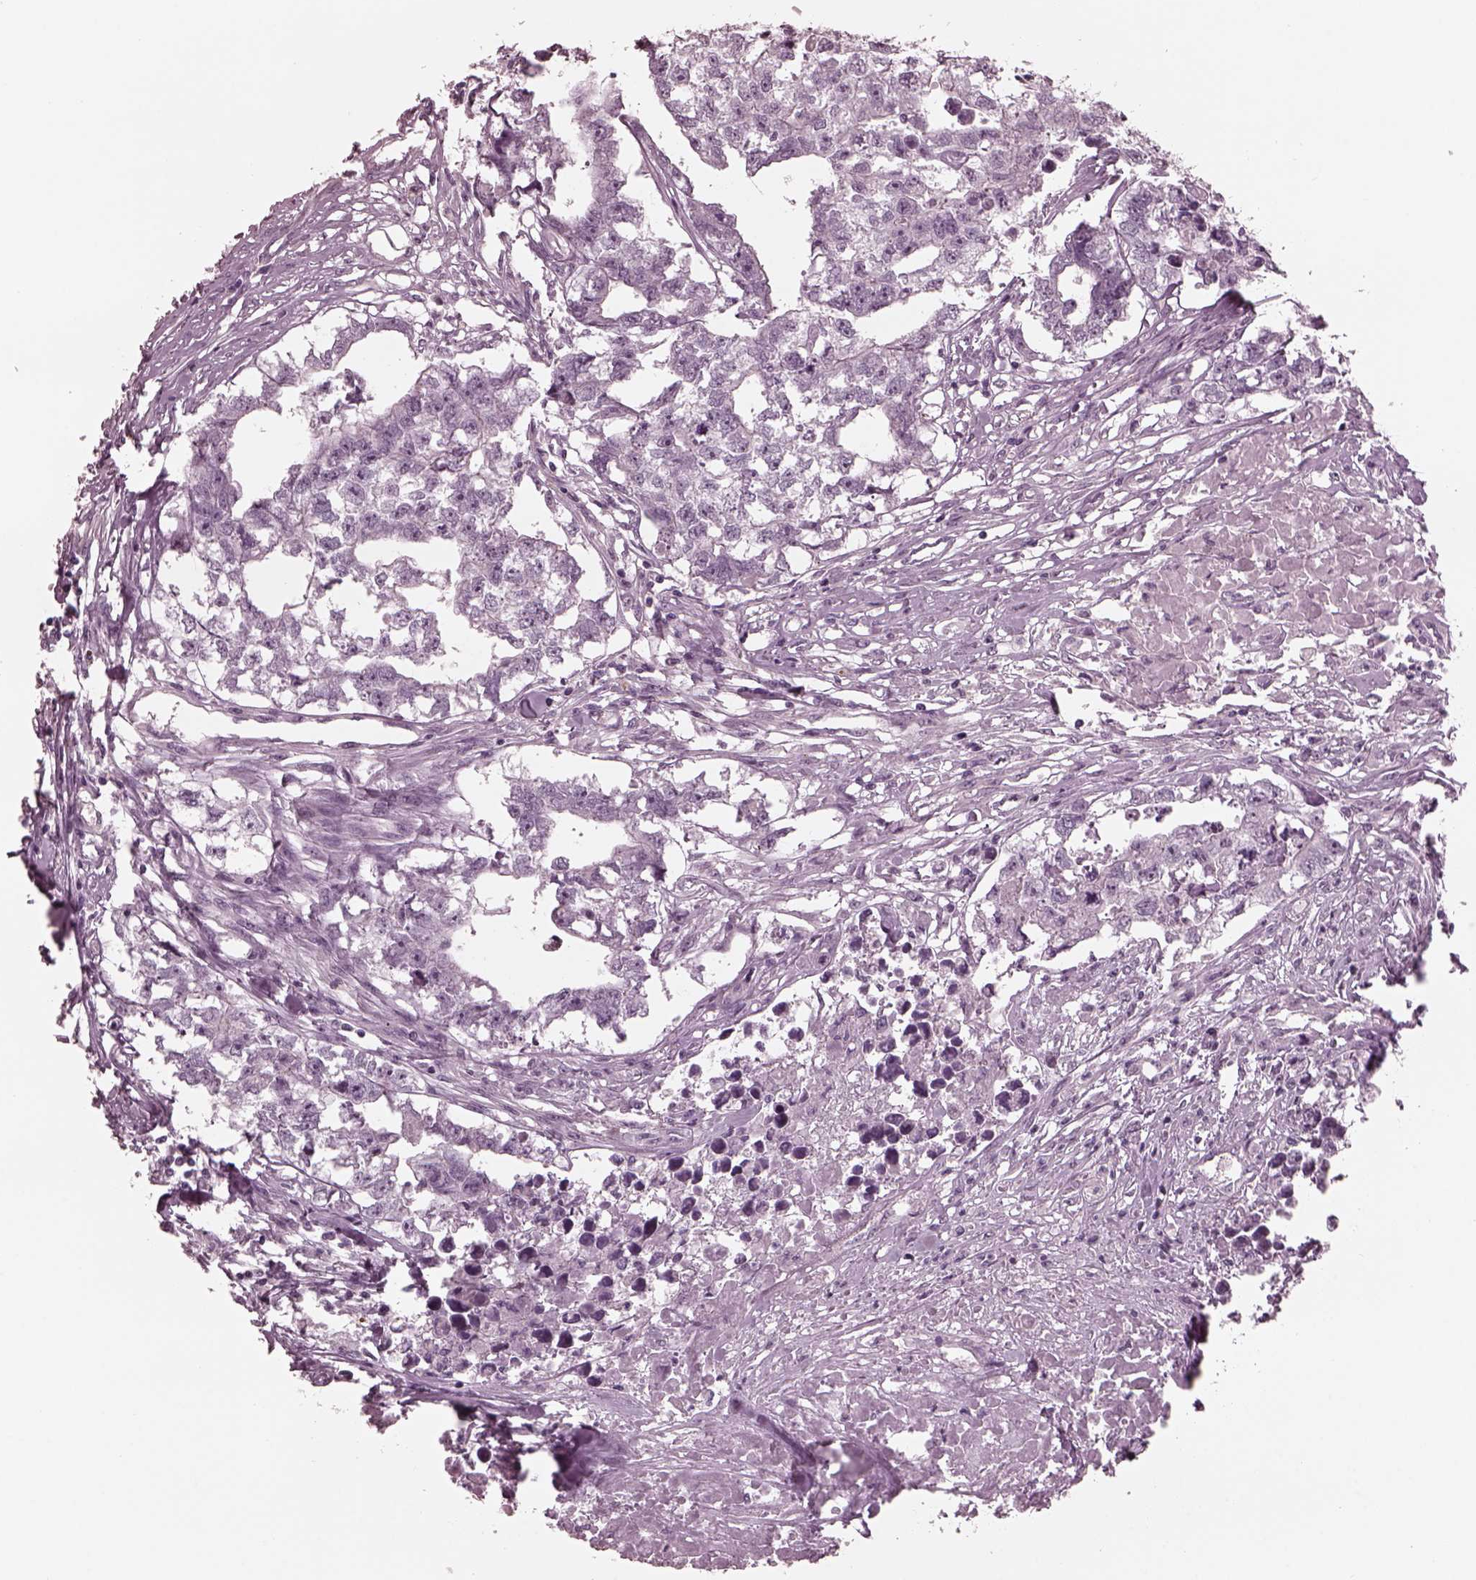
{"staining": {"intensity": "negative", "quantity": "none", "location": "none"}, "tissue": "testis cancer", "cell_type": "Tumor cells", "image_type": "cancer", "snomed": [{"axis": "morphology", "description": "Carcinoma, Embryonal, NOS"}, {"axis": "morphology", "description": "Teratoma, malignant, NOS"}, {"axis": "topography", "description": "Testis"}], "caption": "Protein analysis of embryonal carcinoma (testis) exhibits no significant positivity in tumor cells.", "gene": "YY2", "patient": {"sex": "male", "age": 44}}